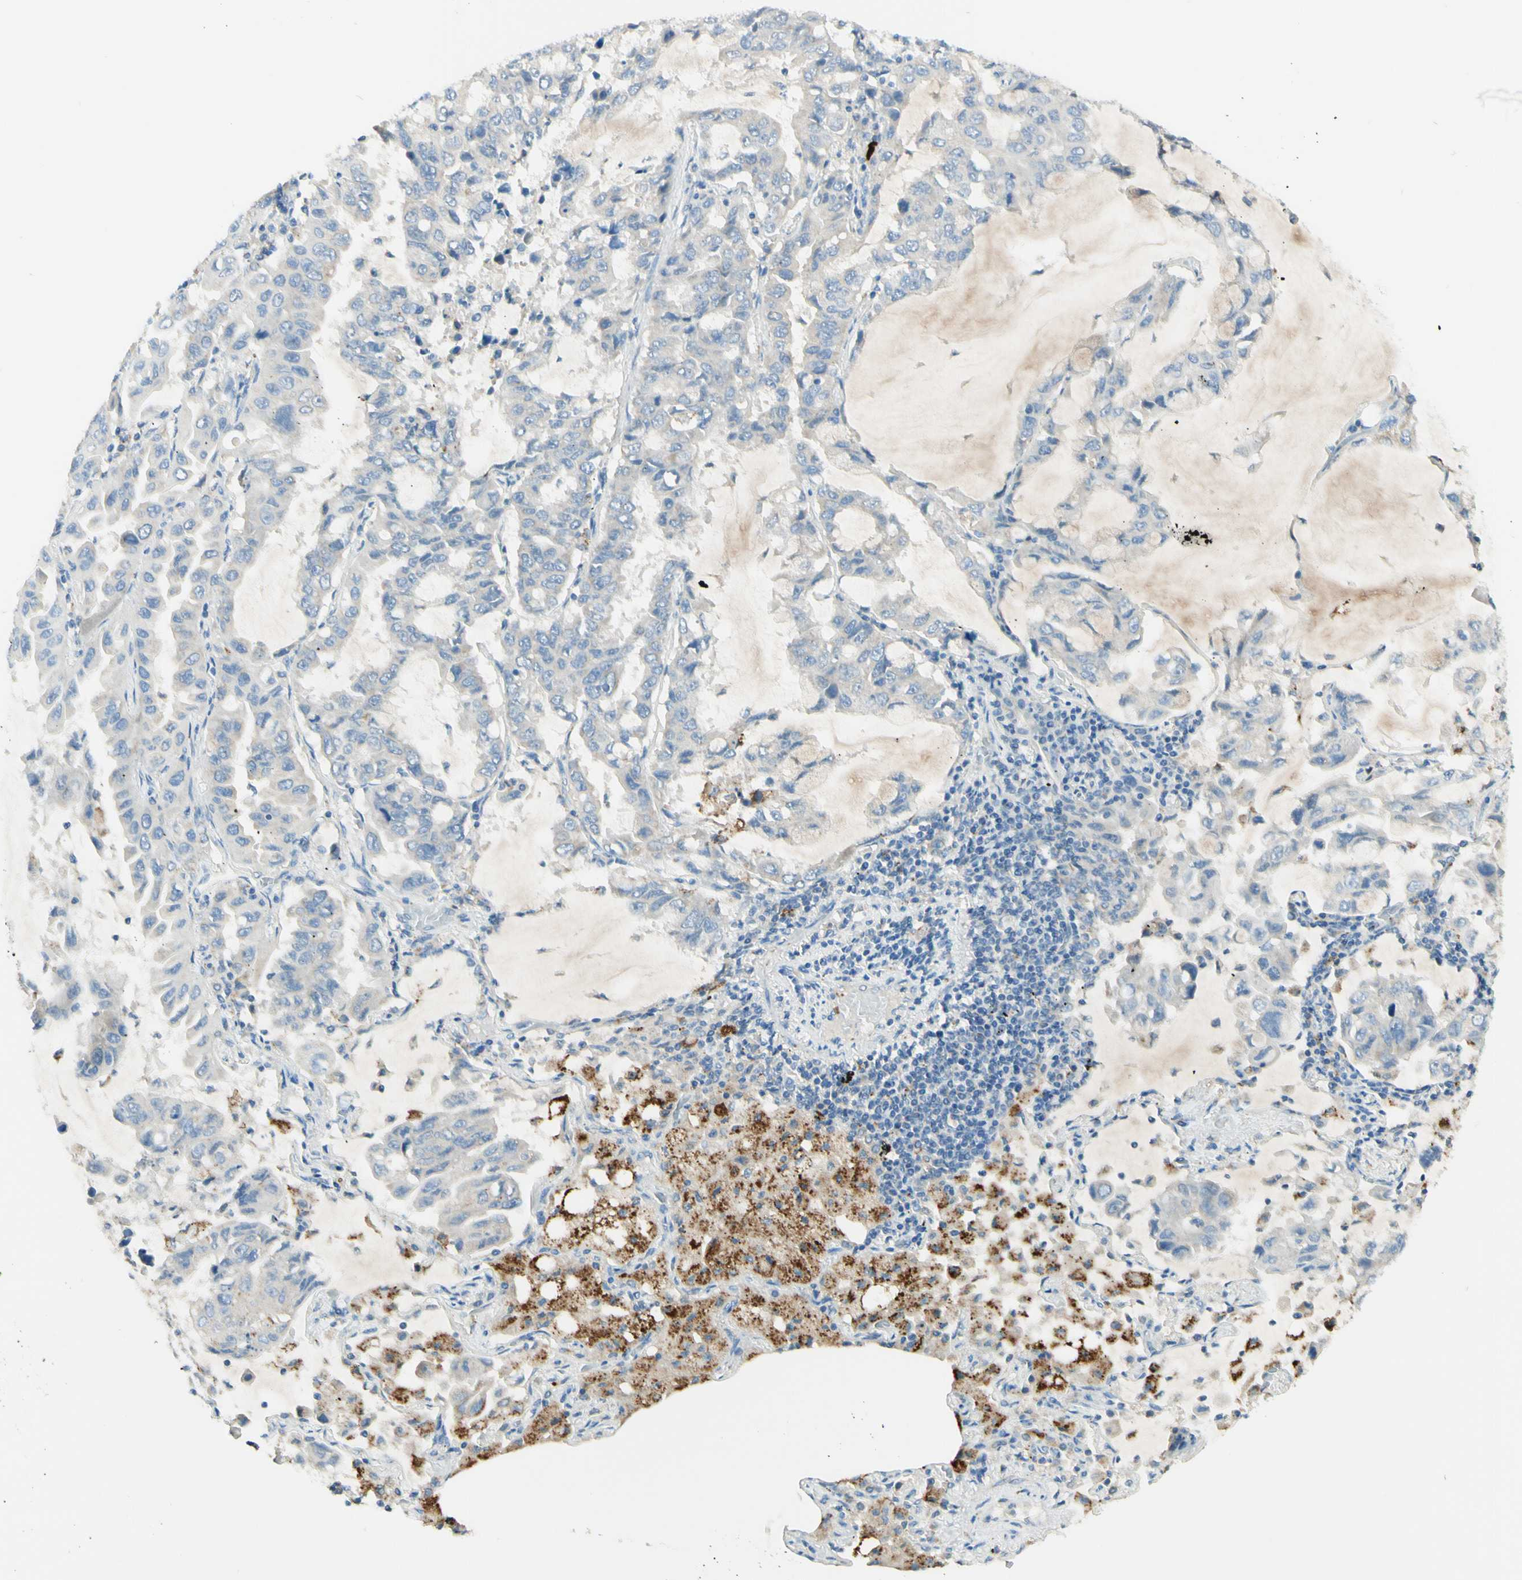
{"staining": {"intensity": "negative", "quantity": "none", "location": "none"}, "tissue": "lung cancer", "cell_type": "Tumor cells", "image_type": "cancer", "snomed": [{"axis": "morphology", "description": "Adenocarcinoma, NOS"}, {"axis": "topography", "description": "Lung"}], "caption": "Human lung adenocarcinoma stained for a protein using IHC reveals no positivity in tumor cells.", "gene": "ARMC10", "patient": {"sex": "male", "age": 64}}